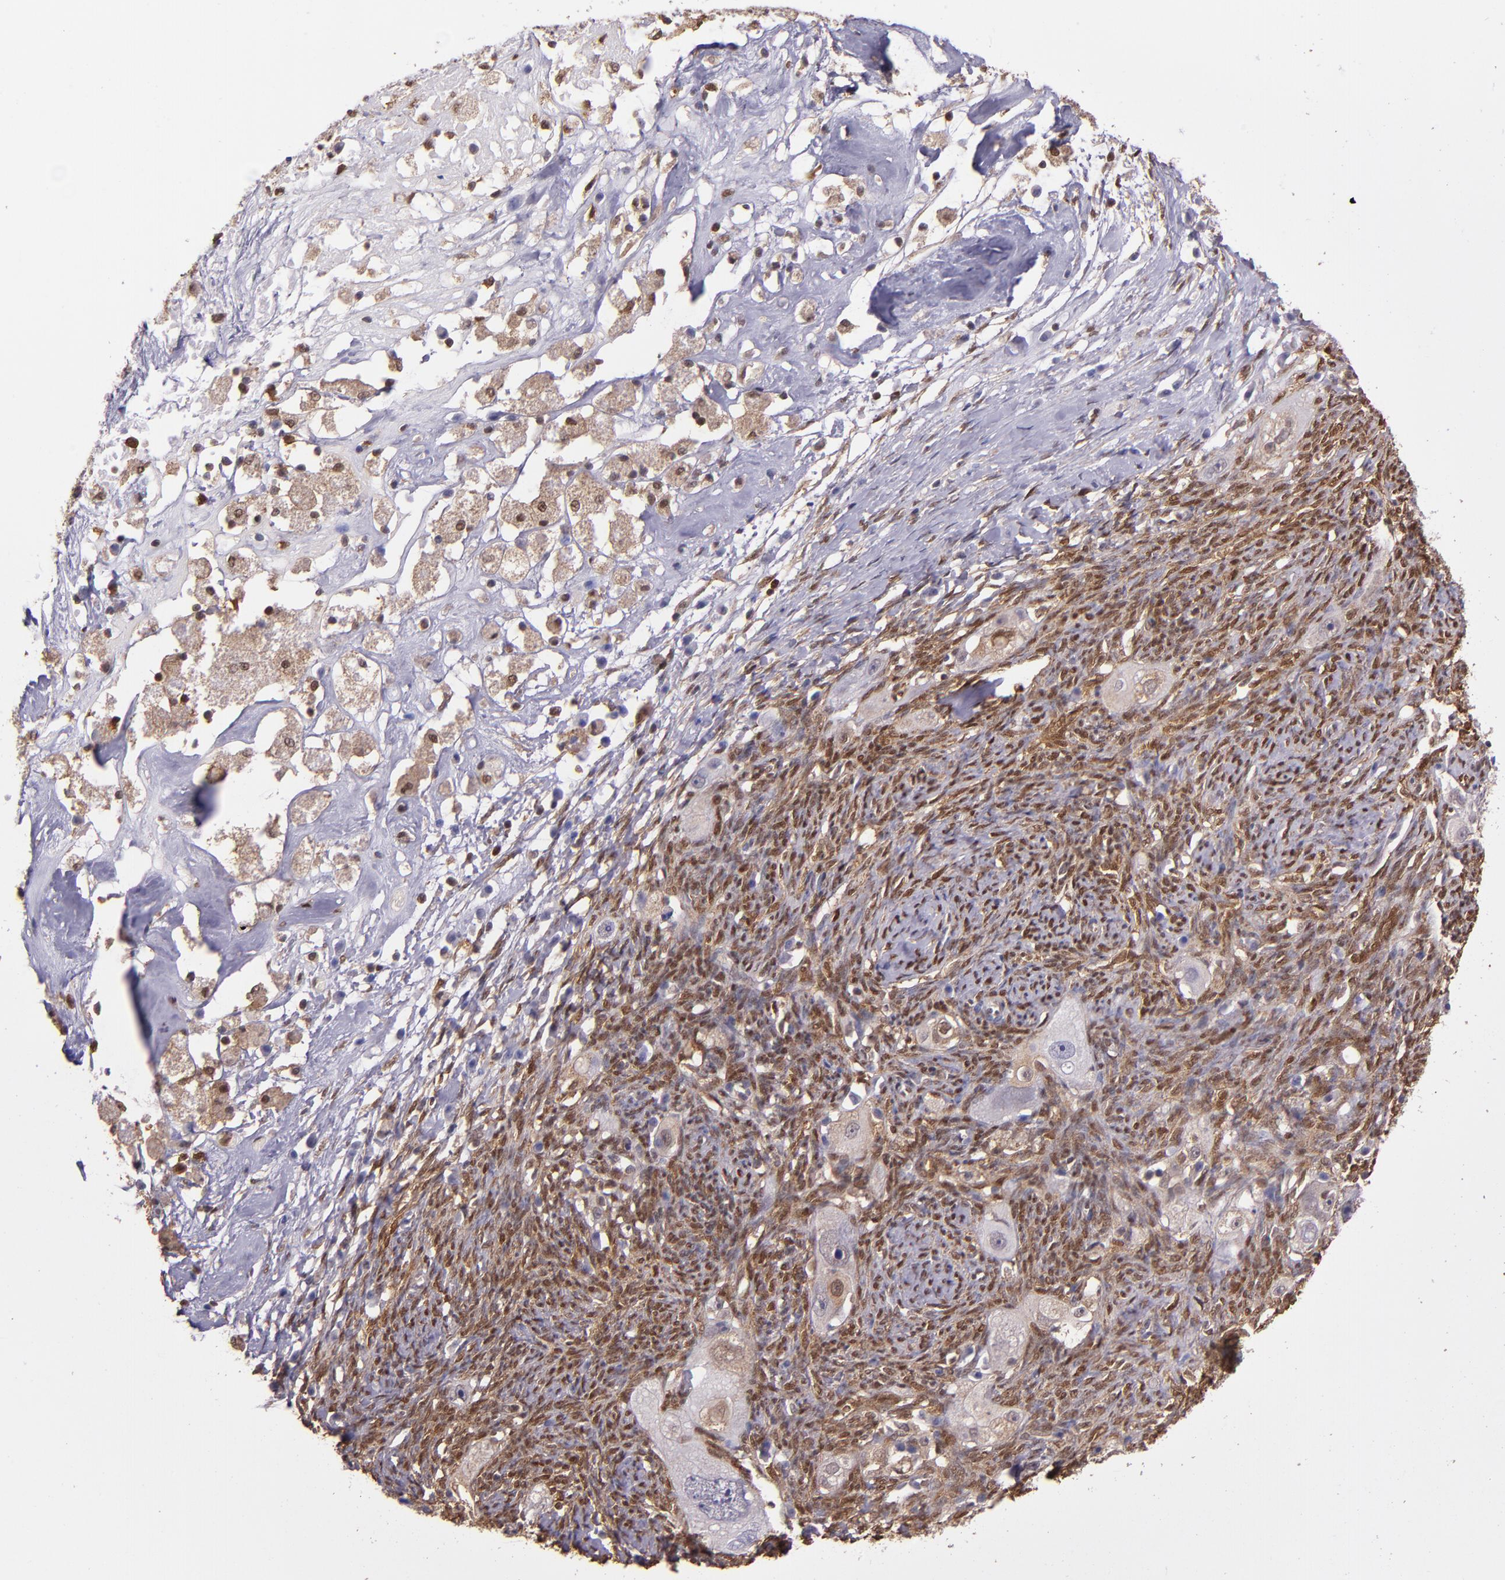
{"staining": {"intensity": "moderate", "quantity": "<25%", "location": "cytoplasmic/membranous"}, "tissue": "ovarian cancer", "cell_type": "Tumor cells", "image_type": "cancer", "snomed": [{"axis": "morphology", "description": "Normal tissue, NOS"}, {"axis": "morphology", "description": "Cystadenocarcinoma, serous, NOS"}, {"axis": "topography", "description": "Ovary"}], "caption": "Tumor cells display moderate cytoplasmic/membranous positivity in approximately <25% of cells in ovarian serous cystadenocarcinoma. (DAB (3,3'-diaminobenzidine) = brown stain, brightfield microscopy at high magnification).", "gene": "STAT6", "patient": {"sex": "female", "age": 62}}